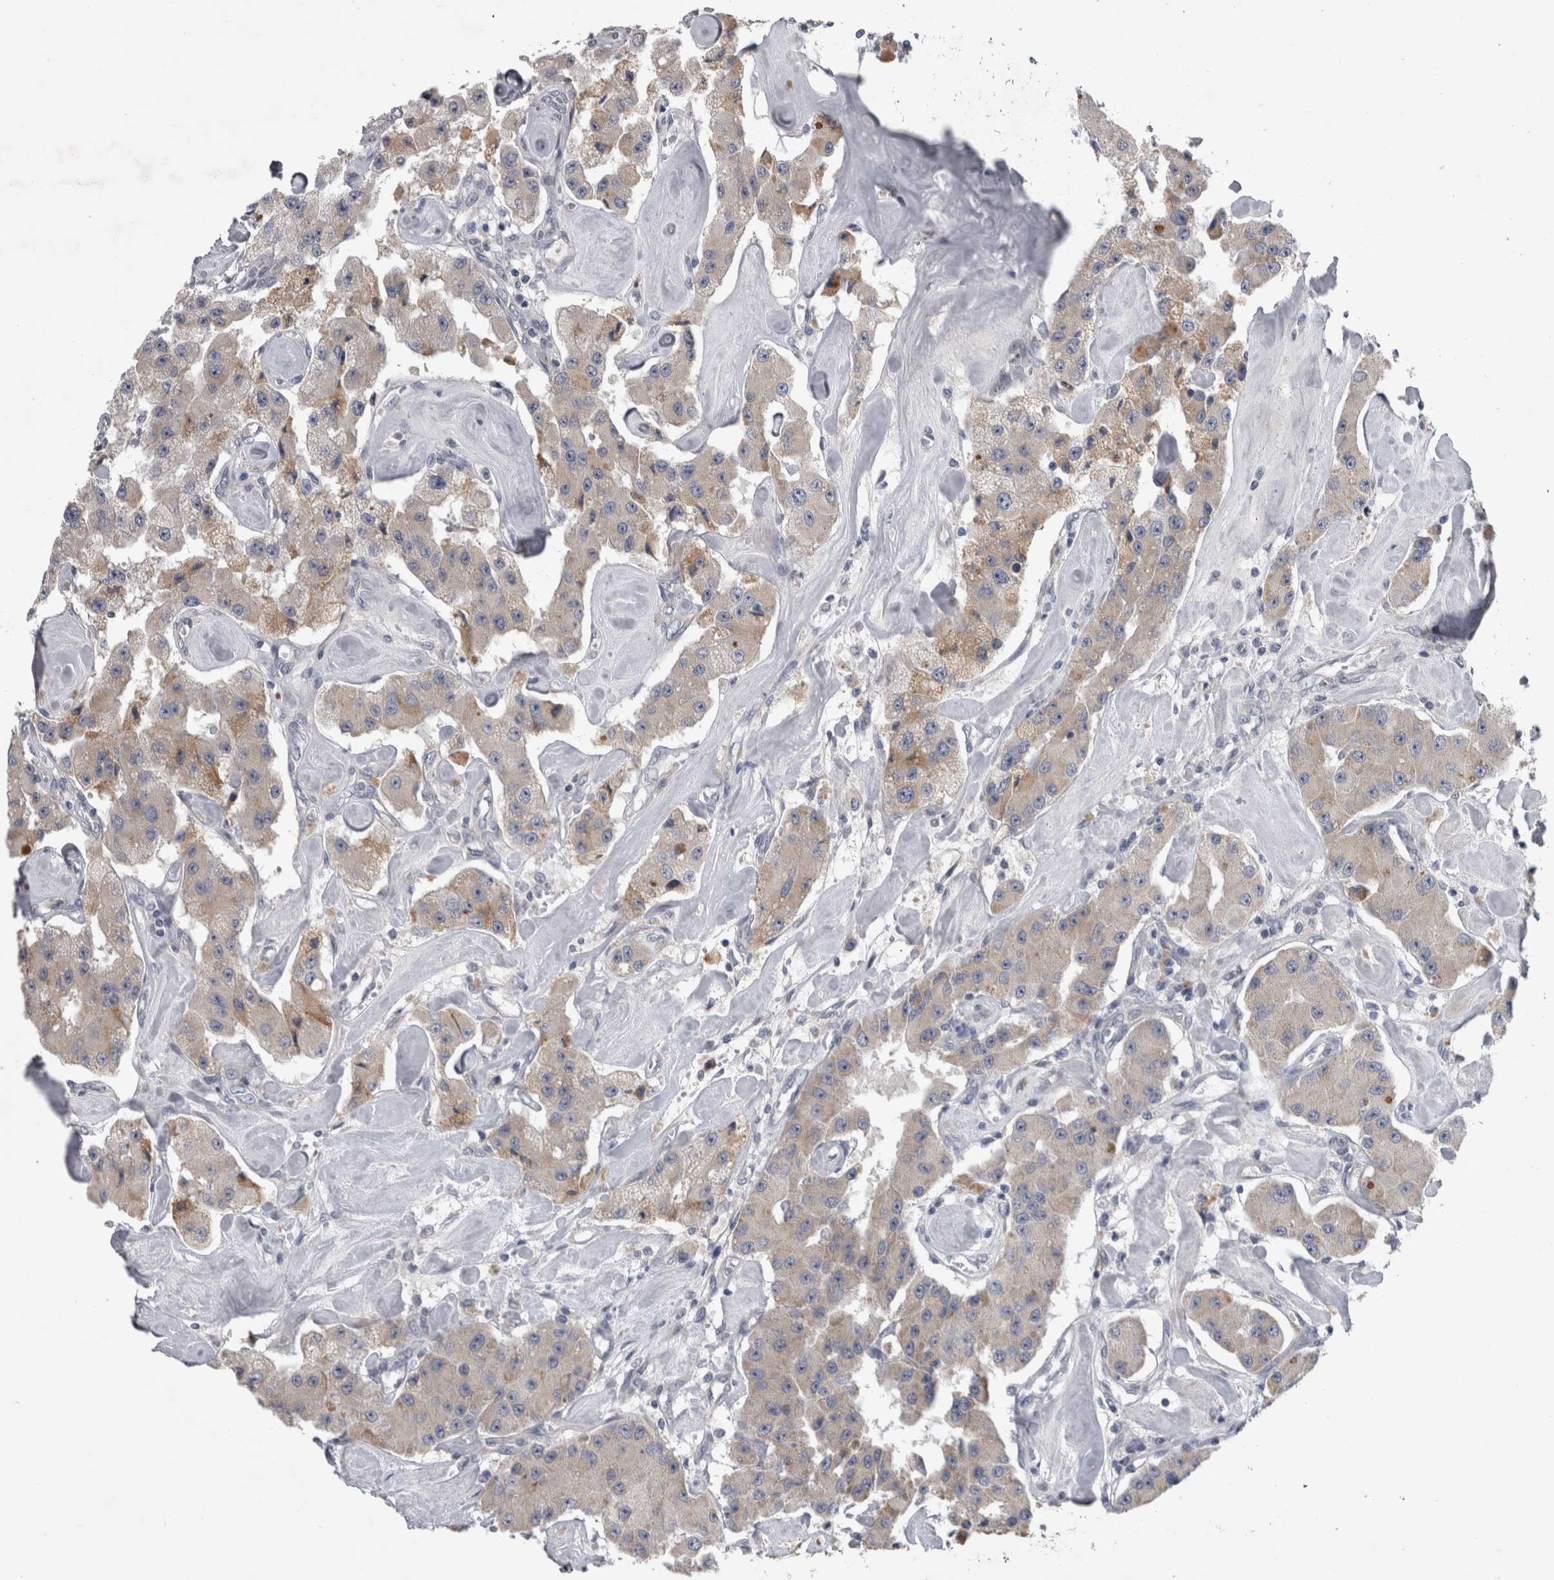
{"staining": {"intensity": "weak", "quantity": "25%-75%", "location": "cytoplasmic/membranous"}, "tissue": "carcinoid", "cell_type": "Tumor cells", "image_type": "cancer", "snomed": [{"axis": "morphology", "description": "Carcinoid, malignant, NOS"}, {"axis": "topography", "description": "Pancreas"}], "caption": "Human malignant carcinoid stained for a protein (brown) demonstrates weak cytoplasmic/membranous positive staining in about 25%-75% of tumor cells.", "gene": "DBT", "patient": {"sex": "male", "age": 41}}